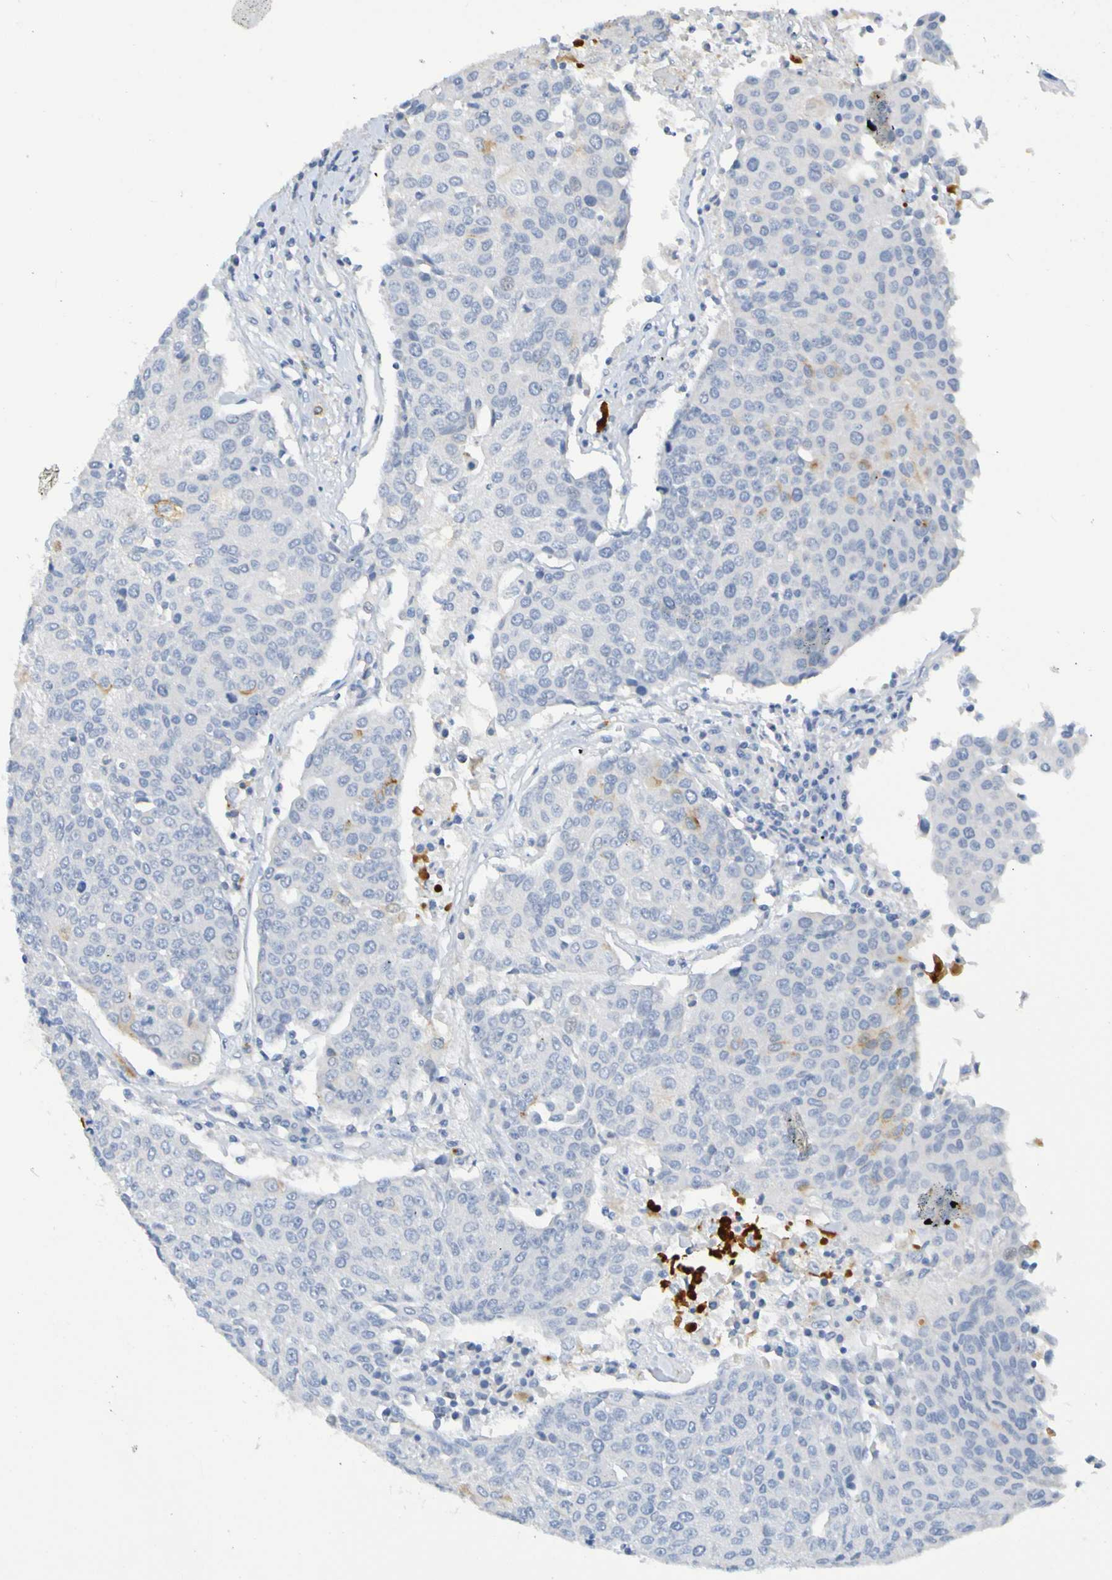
{"staining": {"intensity": "negative", "quantity": "none", "location": "none"}, "tissue": "urothelial cancer", "cell_type": "Tumor cells", "image_type": "cancer", "snomed": [{"axis": "morphology", "description": "Urothelial carcinoma, High grade"}, {"axis": "topography", "description": "Urinary bladder"}], "caption": "Urothelial carcinoma (high-grade) was stained to show a protein in brown. There is no significant expression in tumor cells. Brightfield microscopy of immunohistochemistry (IHC) stained with DAB (brown) and hematoxylin (blue), captured at high magnification.", "gene": "IL10", "patient": {"sex": "female", "age": 85}}